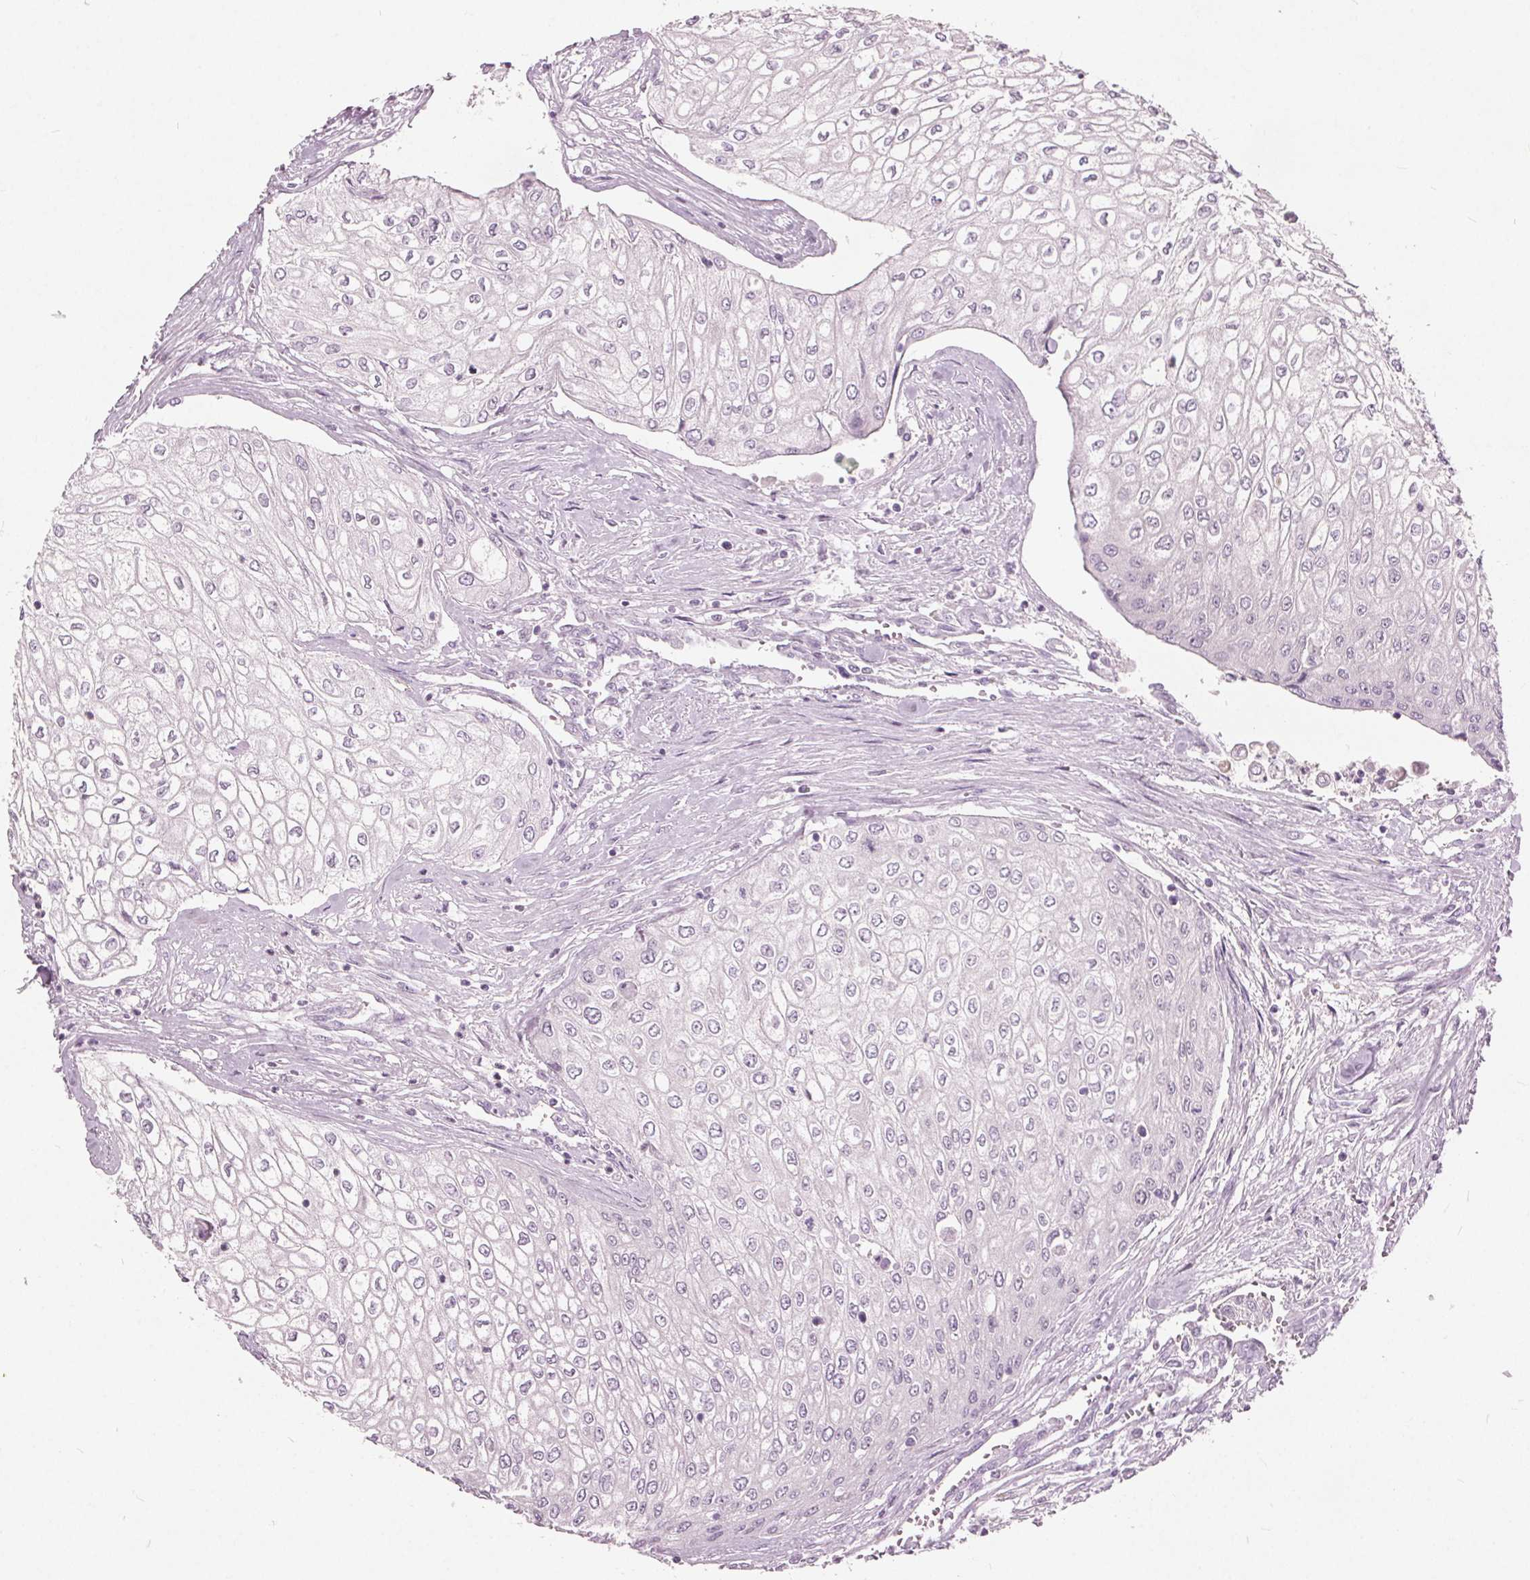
{"staining": {"intensity": "negative", "quantity": "none", "location": "none"}, "tissue": "urothelial cancer", "cell_type": "Tumor cells", "image_type": "cancer", "snomed": [{"axis": "morphology", "description": "Urothelial carcinoma, High grade"}, {"axis": "topography", "description": "Urinary bladder"}], "caption": "This is a histopathology image of immunohistochemistry staining of urothelial carcinoma (high-grade), which shows no expression in tumor cells.", "gene": "TKFC", "patient": {"sex": "male", "age": 62}}